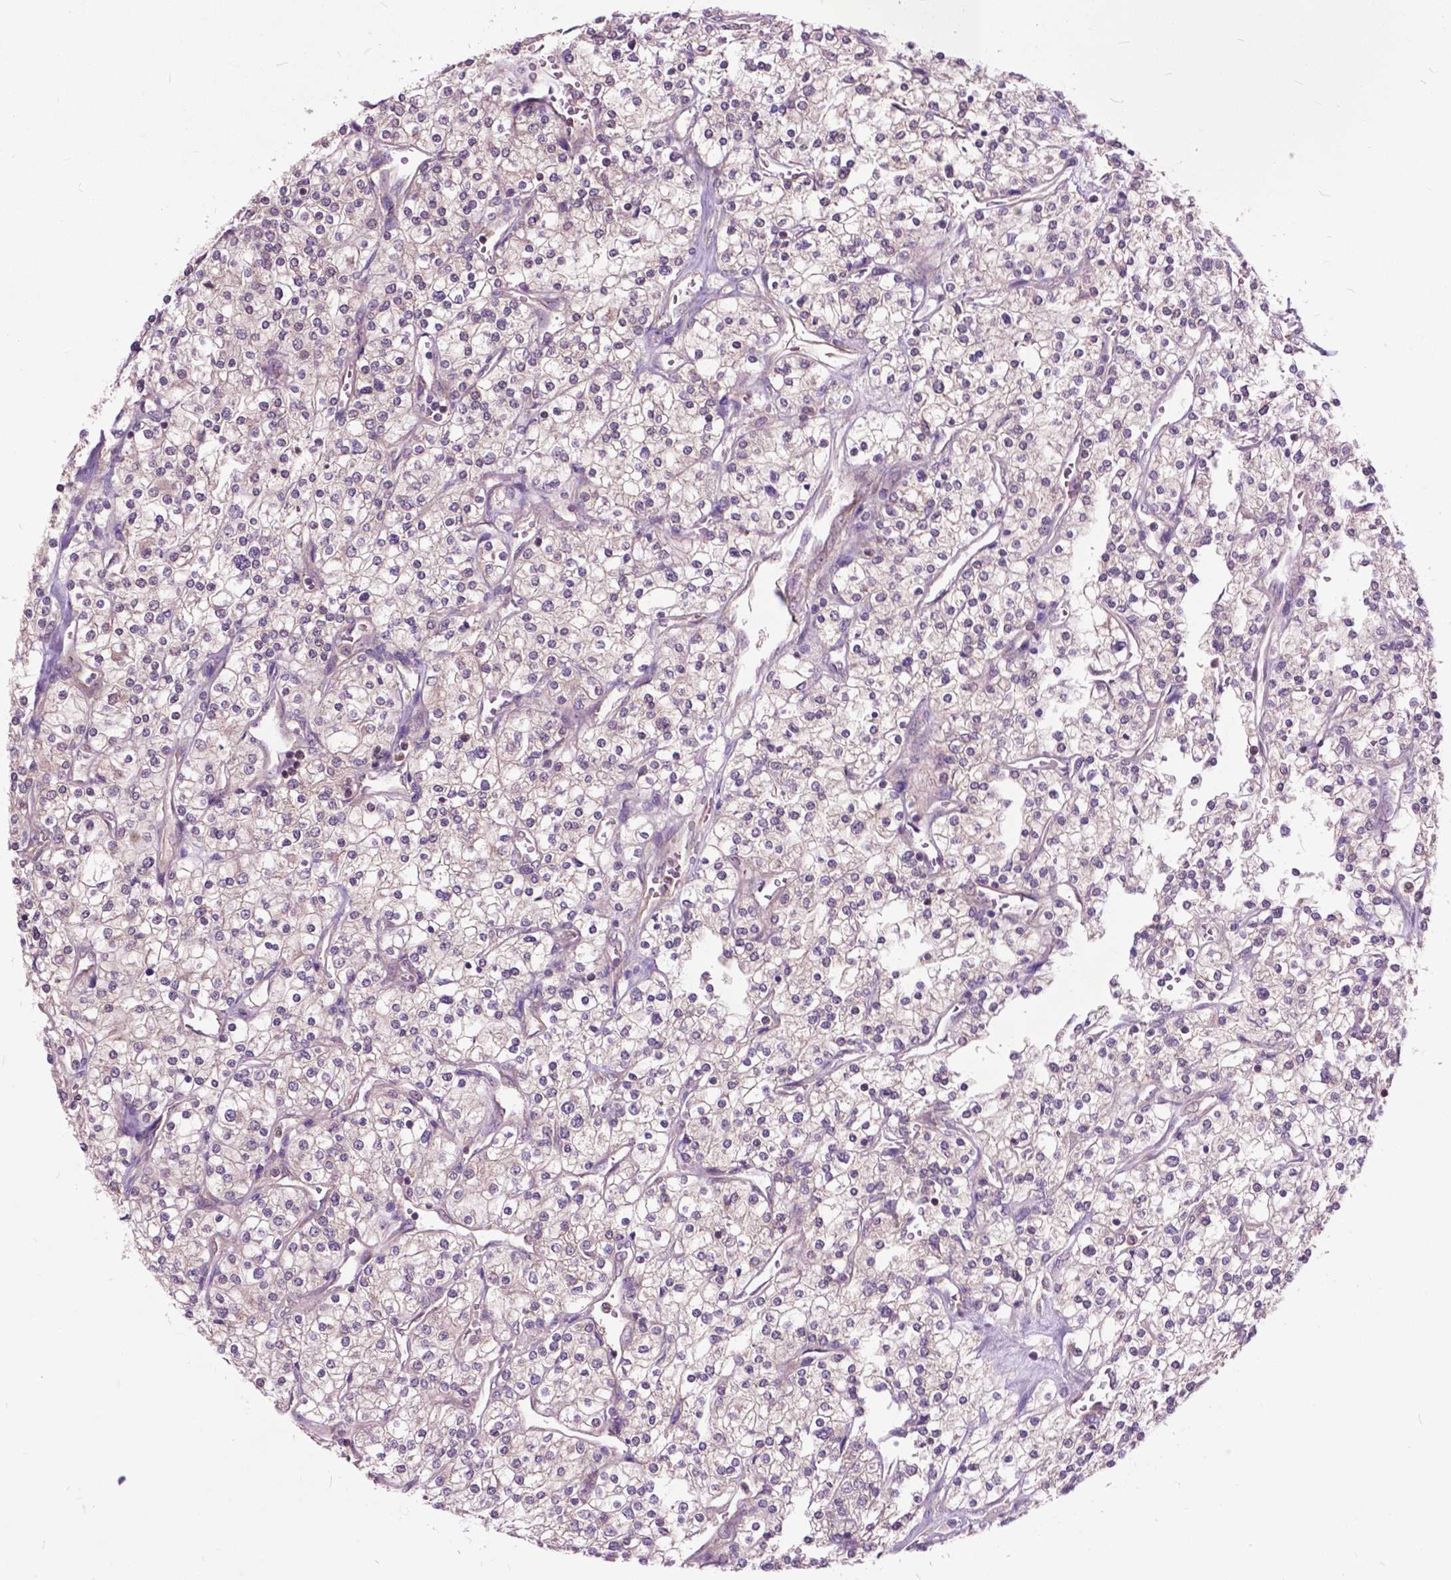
{"staining": {"intensity": "negative", "quantity": "none", "location": "none"}, "tissue": "renal cancer", "cell_type": "Tumor cells", "image_type": "cancer", "snomed": [{"axis": "morphology", "description": "Adenocarcinoma, NOS"}, {"axis": "topography", "description": "Kidney"}], "caption": "A high-resolution image shows IHC staining of adenocarcinoma (renal), which shows no significant staining in tumor cells.", "gene": "ARAF", "patient": {"sex": "male", "age": 80}}